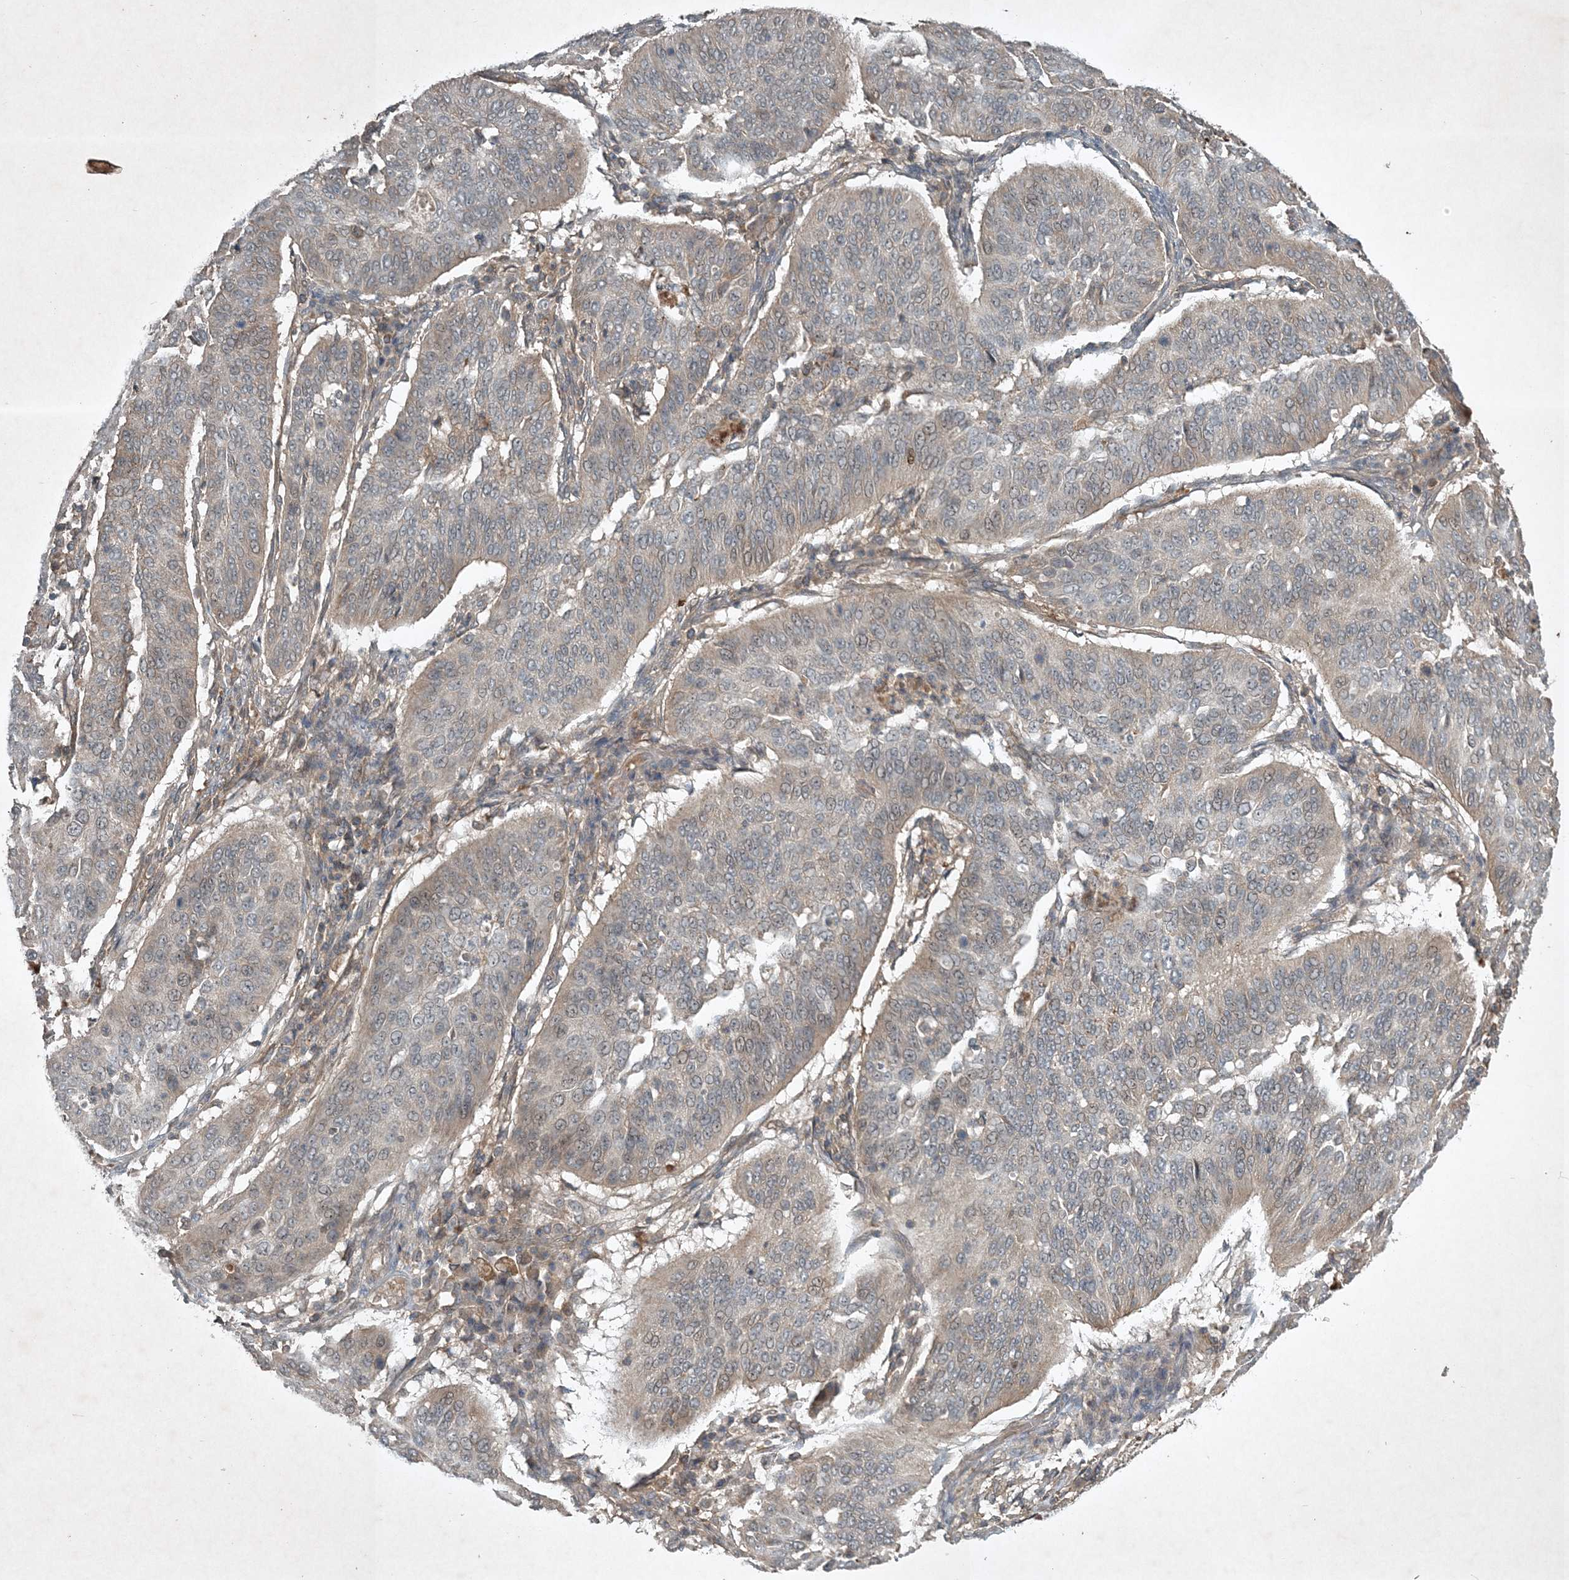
{"staining": {"intensity": "negative", "quantity": "none", "location": "none"}, "tissue": "cervical cancer", "cell_type": "Tumor cells", "image_type": "cancer", "snomed": [{"axis": "morphology", "description": "Normal tissue, NOS"}, {"axis": "morphology", "description": "Squamous cell carcinoma, NOS"}, {"axis": "topography", "description": "Cervix"}], "caption": "An immunohistochemistry (IHC) photomicrograph of cervical cancer is shown. There is no staining in tumor cells of cervical cancer. (DAB IHC with hematoxylin counter stain).", "gene": "TNFAIP6", "patient": {"sex": "female", "age": 39}}